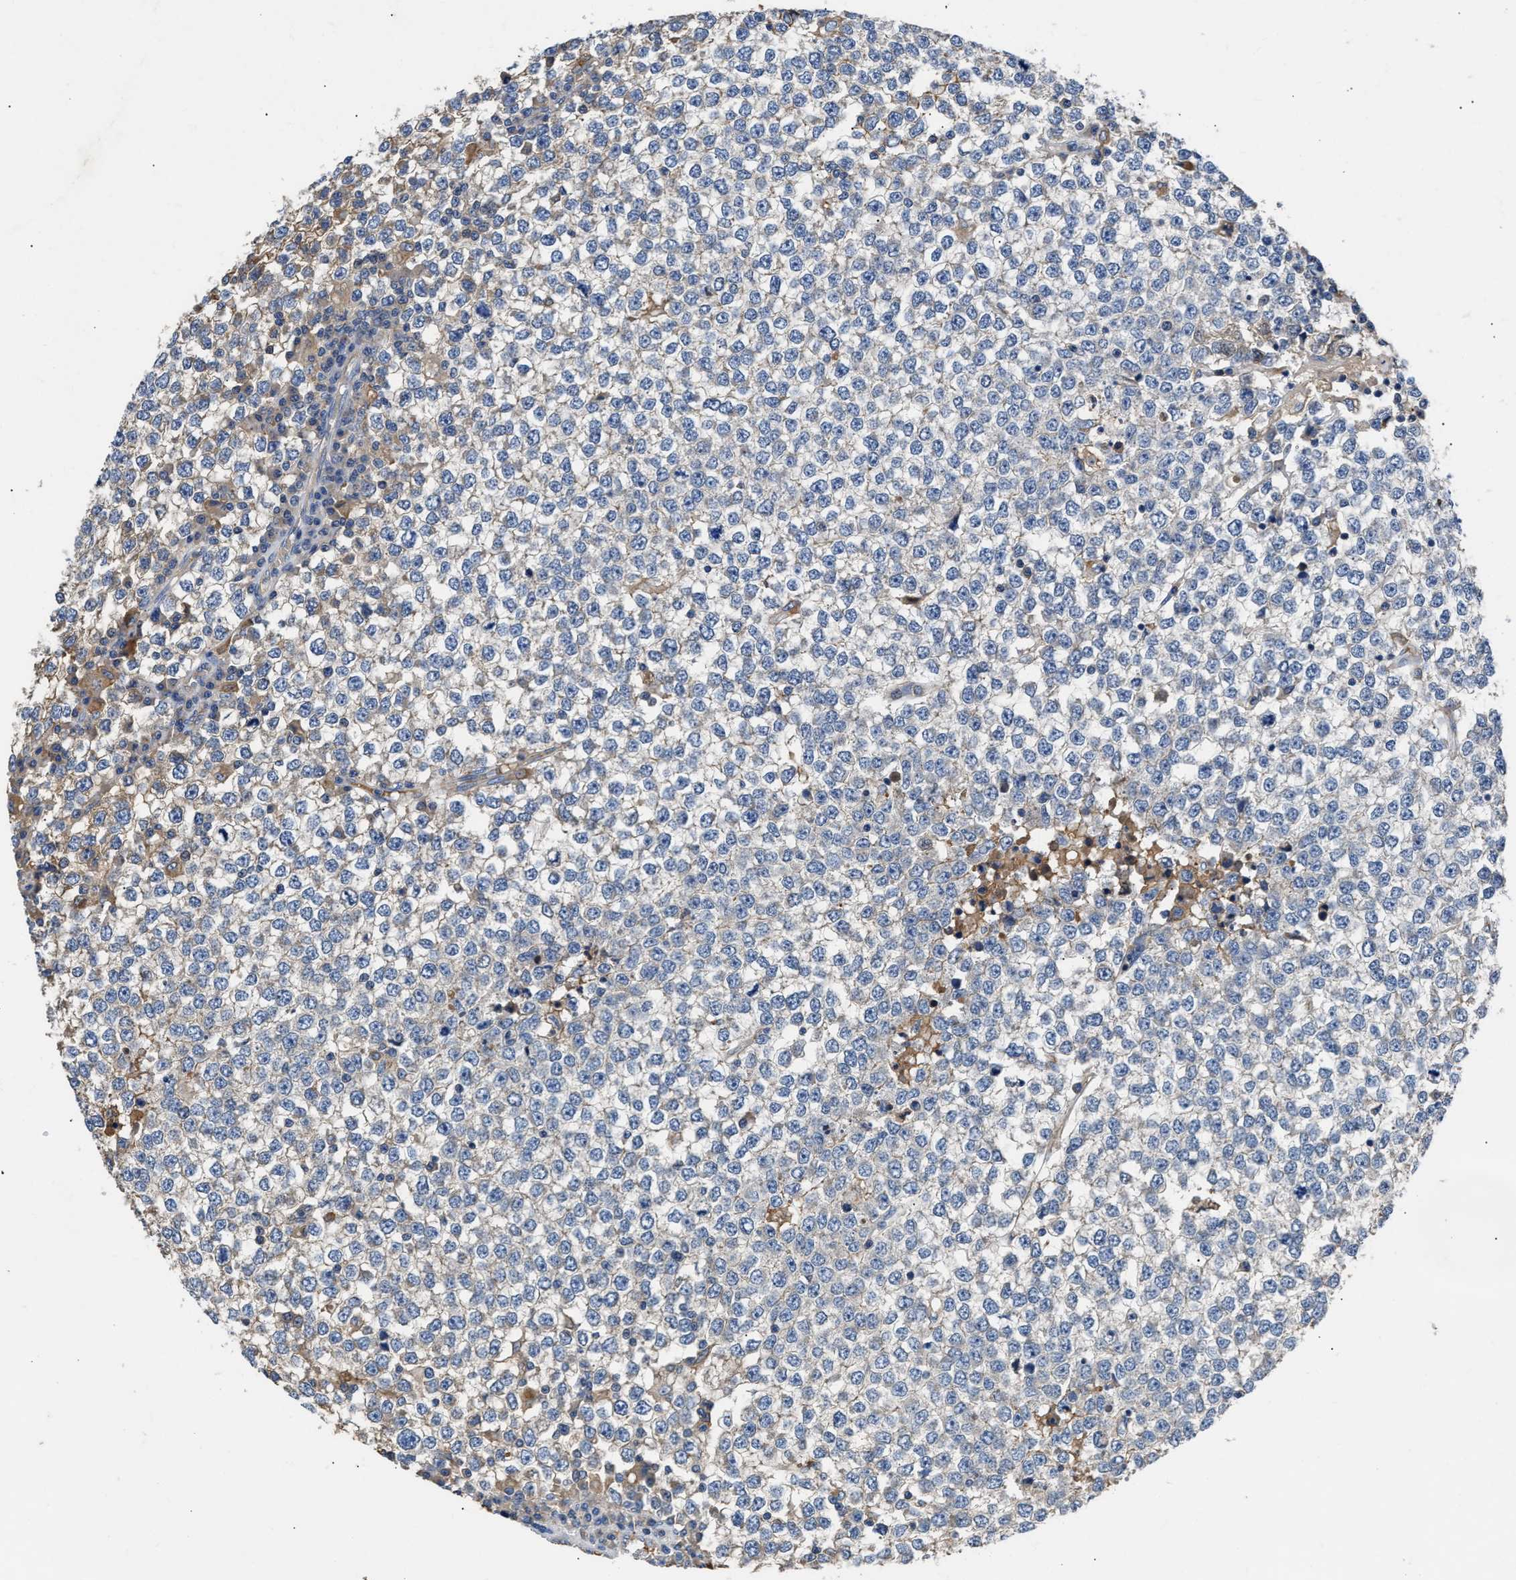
{"staining": {"intensity": "weak", "quantity": "<25%", "location": "cytoplasmic/membranous"}, "tissue": "testis cancer", "cell_type": "Tumor cells", "image_type": "cancer", "snomed": [{"axis": "morphology", "description": "Seminoma, NOS"}, {"axis": "topography", "description": "Testis"}], "caption": "High magnification brightfield microscopy of seminoma (testis) stained with DAB (brown) and counterstained with hematoxylin (blue): tumor cells show no significant positivity.", "gene": "CCDC171", "patient": {"sex": "male", "age": 65}}